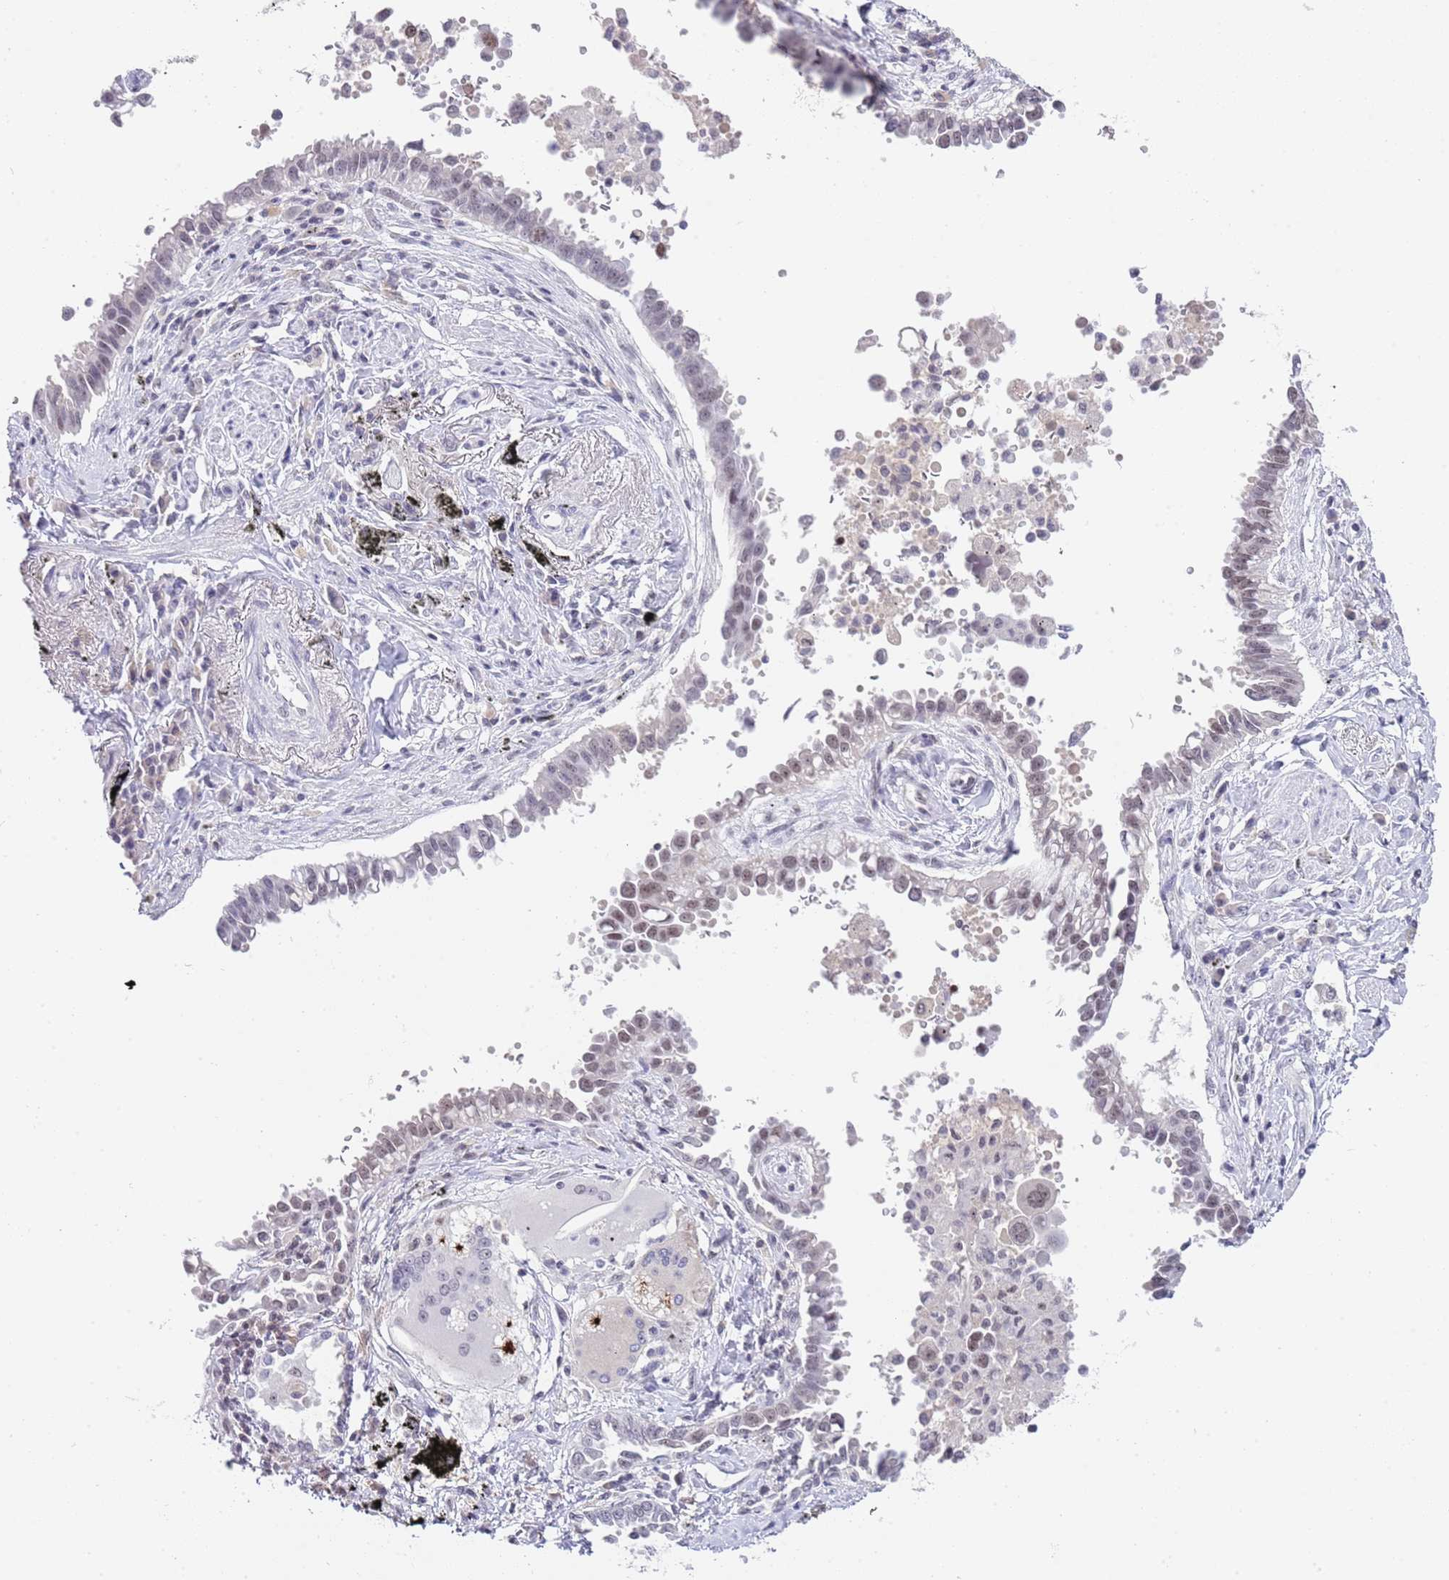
{"staining": {"intensity": "weak", "quantity": "25%-75%", "location": "nuclear"}, "tissue": "lung cancer", "cell_type": "Tumor cells", "image_type": "cancer", "snomed": [{"axis": "morphology", "description": "Adenocarcinoma, NOS"}, {"axis": "topography", "description": "Lung"}], "caption": "About 25%-75% of tumor cells in human lung cancer (adenocarcinoma) exhibit weak nuclear protein expression as visualized by brown immunohistochemical staining.", "gene": "NOP56", "patient": {"sex": "male", "age": 67}}